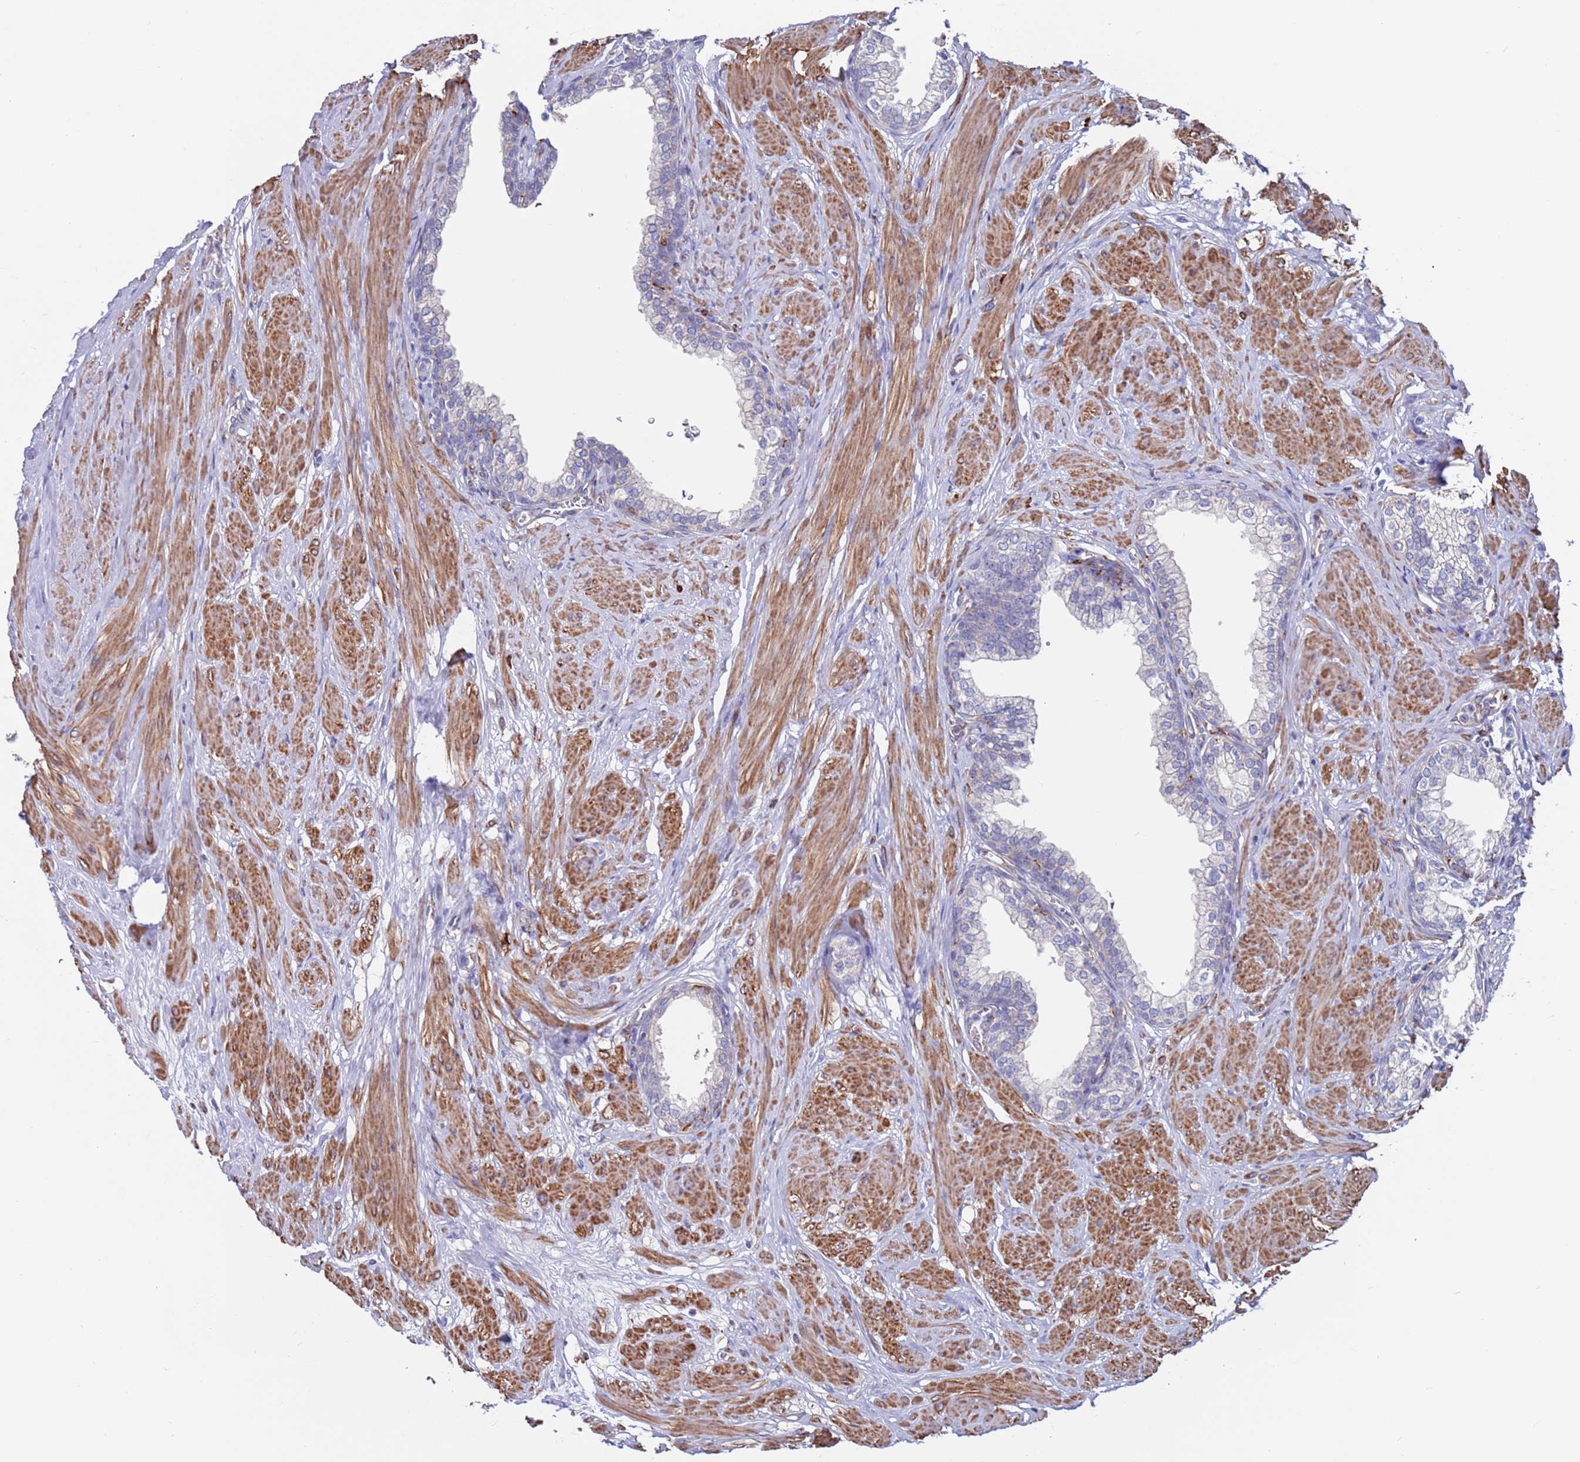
{"staining": {"intensity": "negative", "quantity": "none", "location": "none"}, "tissue": "prostate", "cell_type": "Glandular cells", "image_type": "normal", "snomed": [{"axis": "morphology", "description": "Normal tissue, NOS"}, {"axis": "morphology", "description": "Urothelial carcinoma, Low grade"}, {"axis": "topography", "description": "Urinary bladder"}, {"axis": "topography", "description": "Prostate"}], "caption": "Glandular cells are negative for brown protein staining in benign prostate. (Brightfield microscopy of DAB (3,3'-diaminobenzidine) immunohistochemistry at high magnification).", "gene": "GREB1L", "patient": {"sex": "male", "age": 60}}